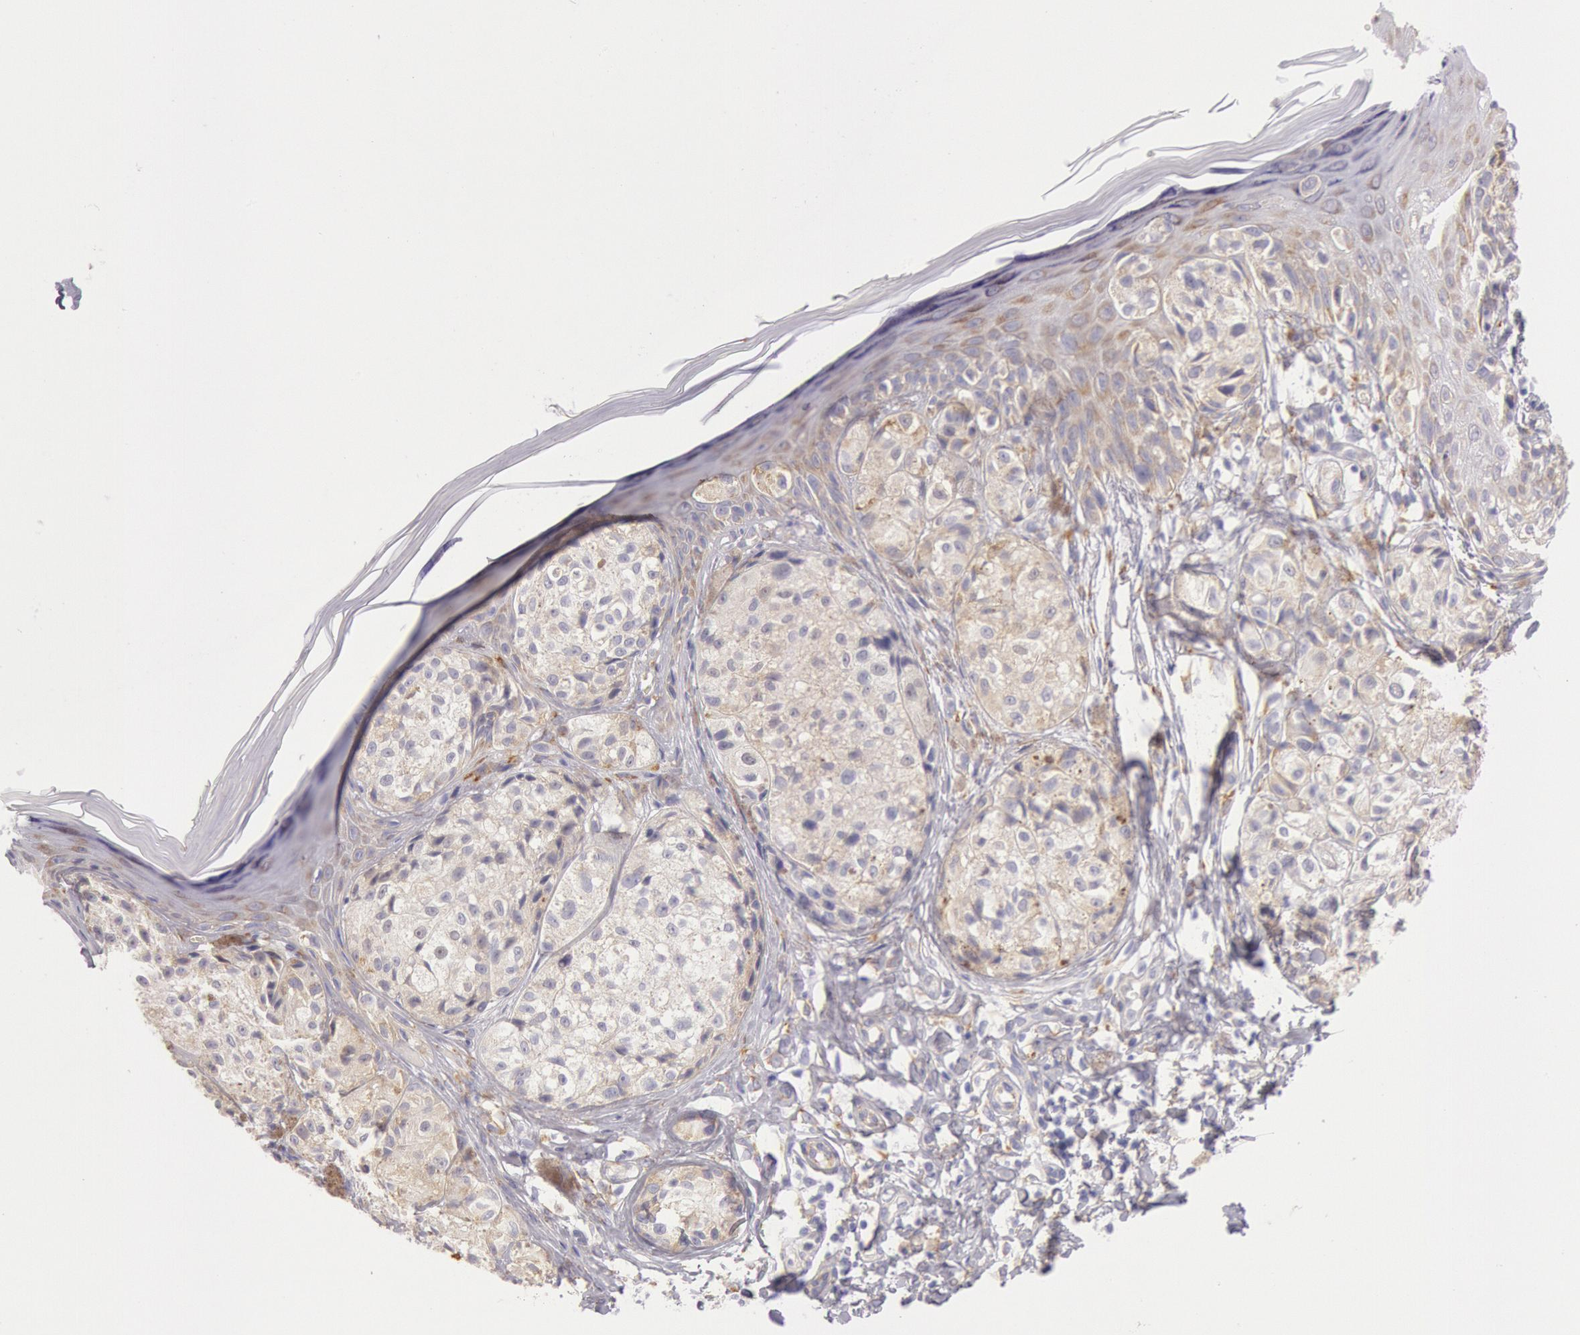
{"staining": {"intensity": "weak", "quantity": ">75%", "location": "cytoplasmic/membranous"}, "tissue": "melanoma", "cell_type": "Tumor cells", "image_type": "cancer", "snomed": [{"axis": "morphology", "description": "Malignant melanoma, NOS"}, {"axis": "topography", "description": "Skin"}], "caption": "Immunohistochemistry (DAB) staining of human malignant melanoma reveals weak cytoplasmic/membranous protein positivity in about >75% of tumor cells.", "gene": "CIDEB", "patient": {"sex": "male", "age": 57}}